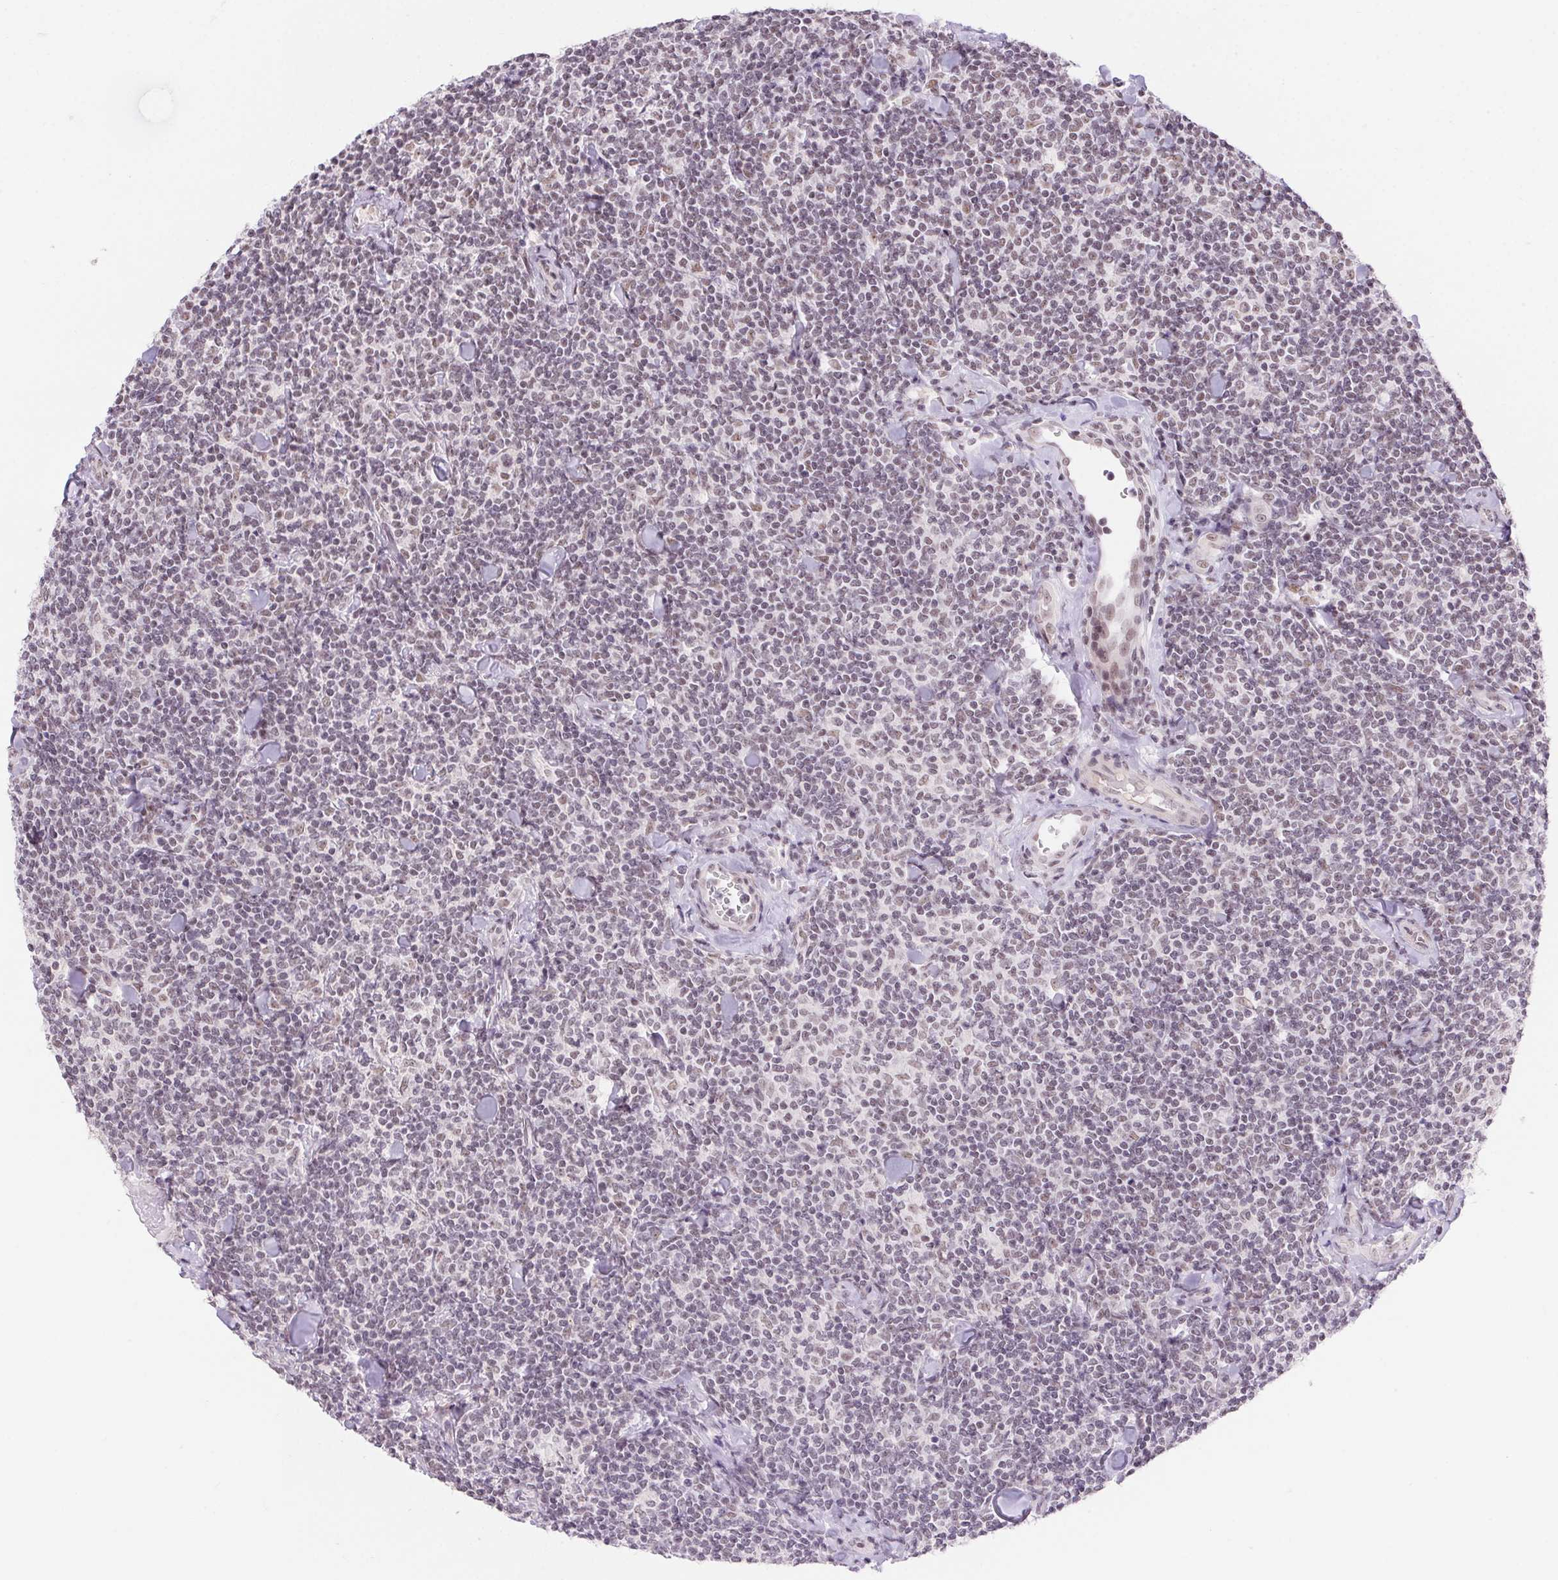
{"staining": {"intensity": "weak", "quantity": "25%-75%", "location": "nuclear"}, "tissue": "lymphoma", "cell_type": "Tumor cells", "image_type": "cancer", "snomed": [{"axis": "morphology", "description": "Malignant lymphoma, non-Hodgkin's type, Low grade"}, {"axis": "topography", "description": "Lymph node"}], "caption": "Protein staining by IHC displays weak nuclear positivity in approximately 25%-75% of tumor cells in lymphoma.", "gene": "DDX17", "patient": {"sex": "female", "age": 56}}